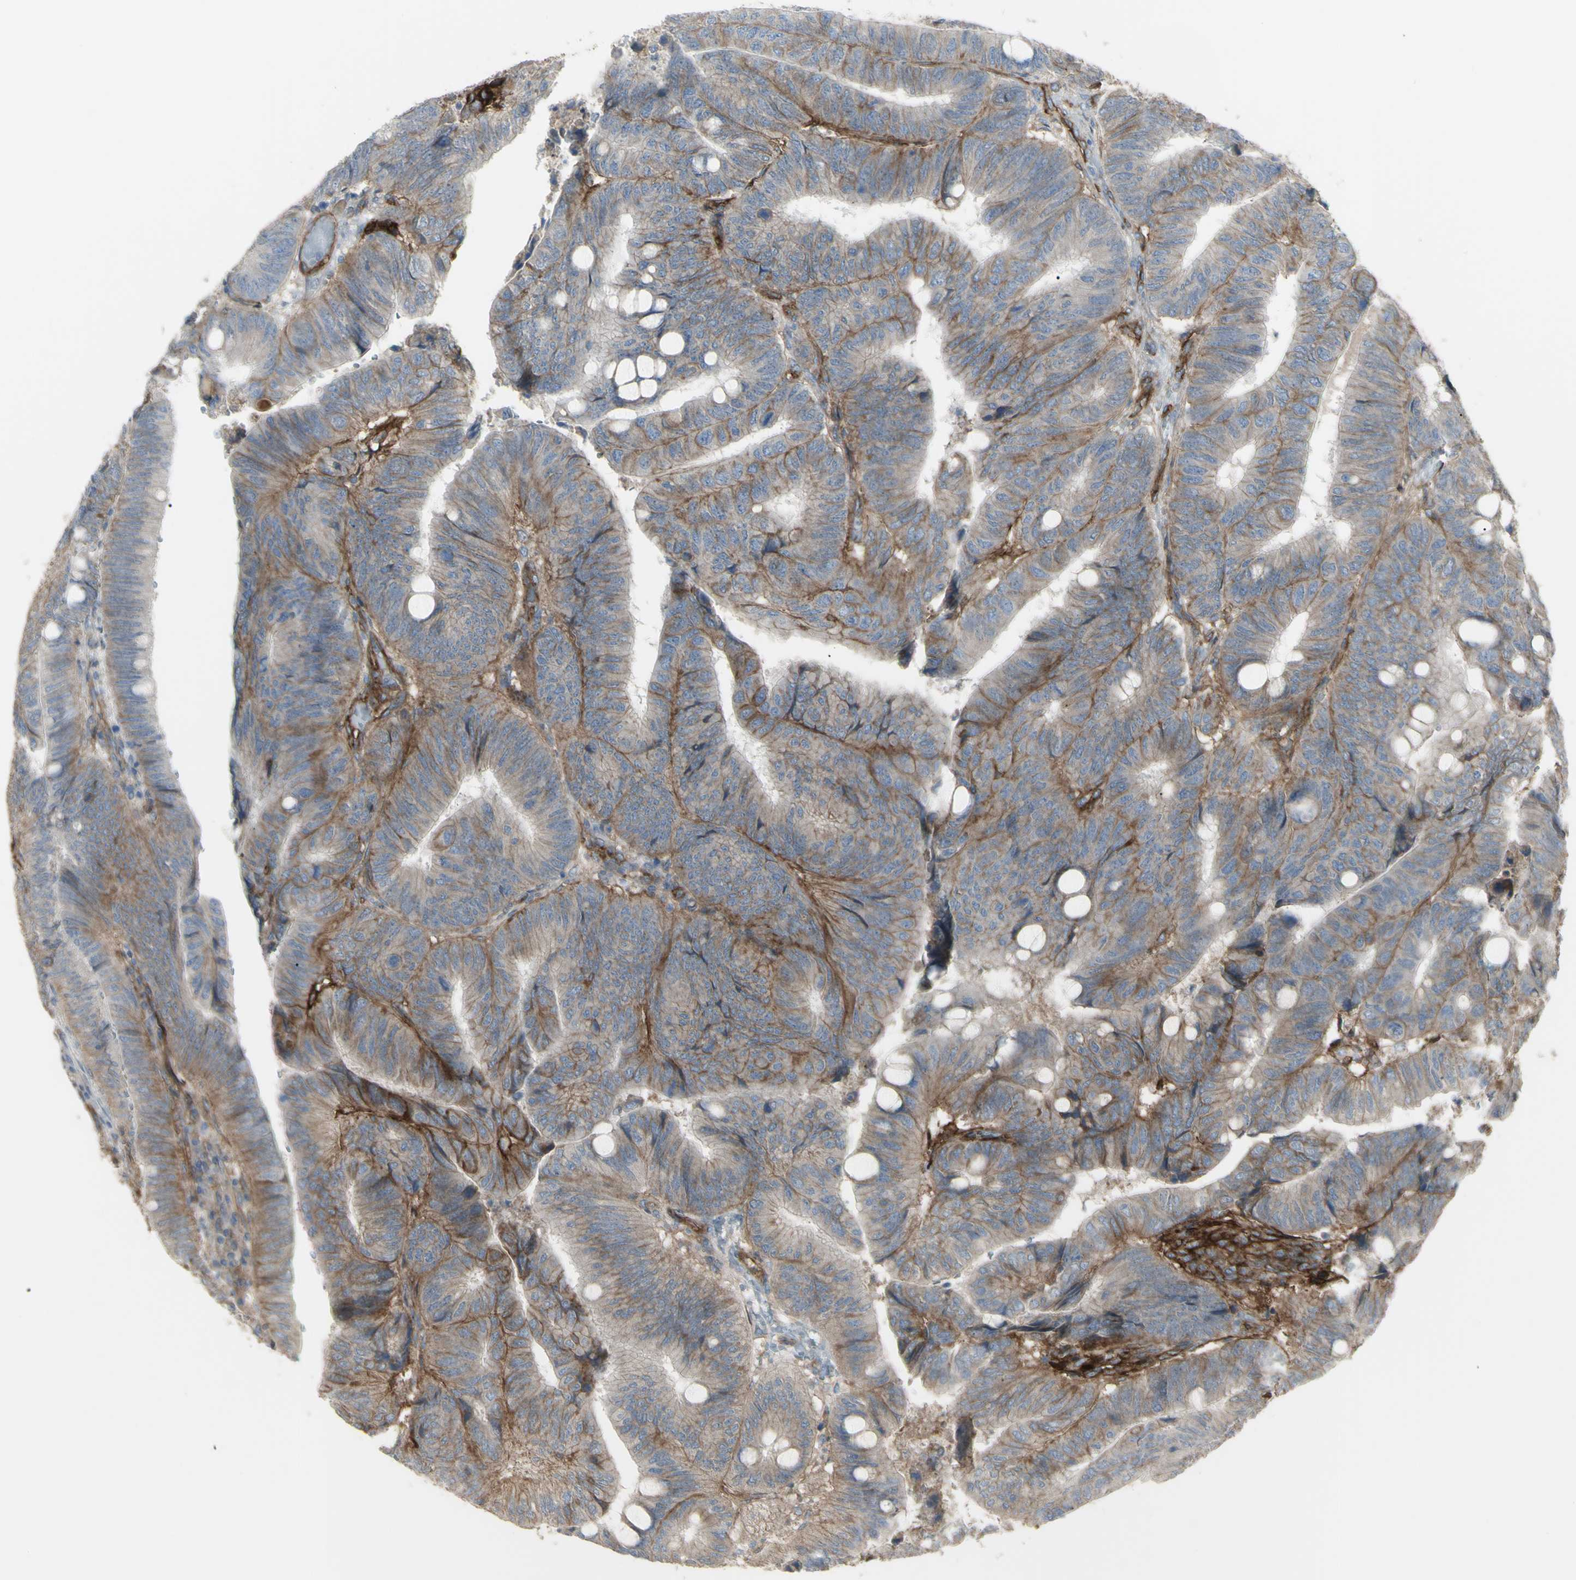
{"staining": {"intensity": "weak", "quantity": "25%-75%", "location": "cytoplasmic/membranous"}, "tissue": "colorectal cancer", "cell_type": "Tumor cells", "image_type": "cancer", "snomed": [{"axis": "morphology", "description": "Normal tissue, NOS"}, {"axis": "morphology", "description": "Adenocarcinoma, NOS"}, {"axis": "topography", "description": "Rectum"}, {"axis": "topography", "description": "Peripheral nerve tissue"}], "caption": "A low amount of weak cytoplasmic/membranous expression is present in about 25%-75% of tumor cells in colorectal adenocarcinoma tissue. The protein is shown in brown color, while the nuclei are stained blue.", "gene": "CD276", "patient": {"sex": "male", "age": 92}}